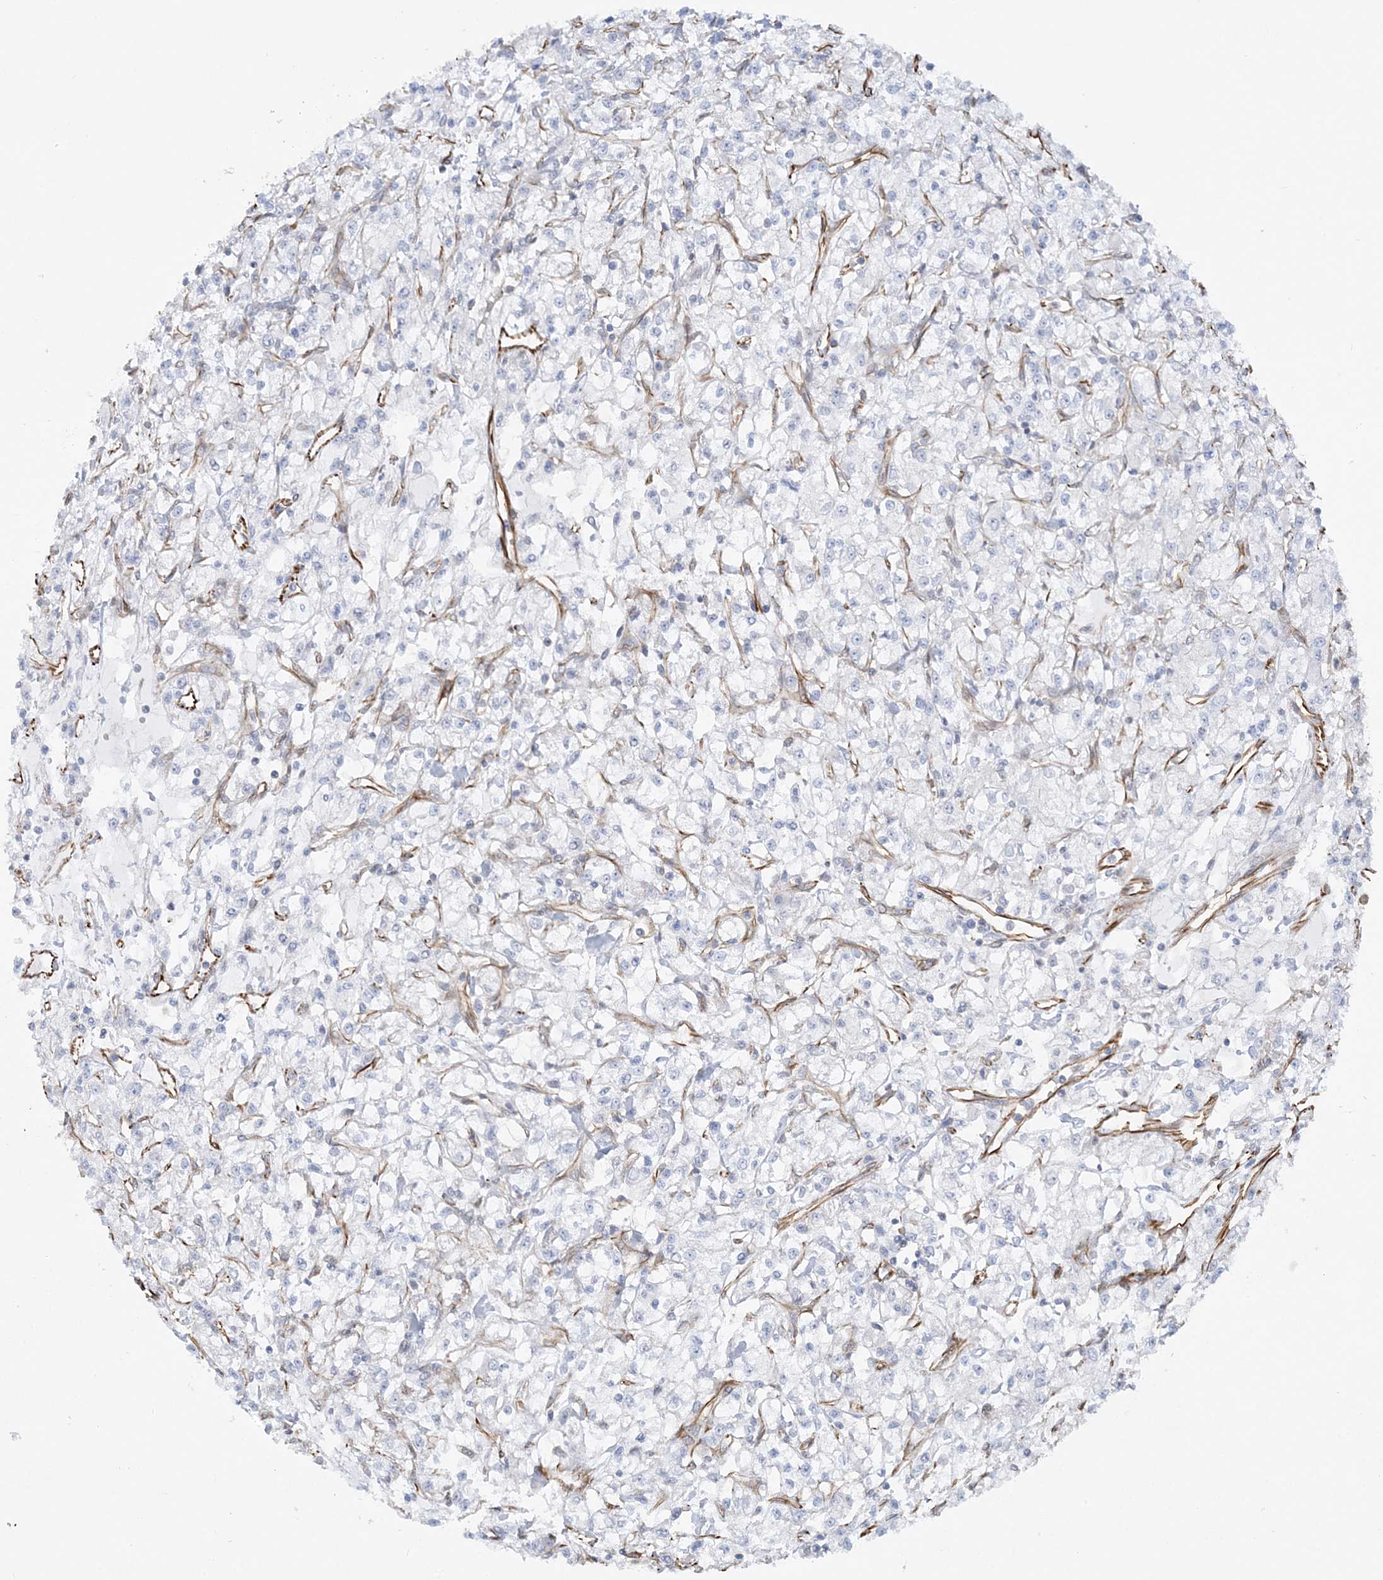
{"staining": {"intensity": "negative", "quantity": "none", "location": "none"}, "tissue": "renal cancer", "cell_type": "Tumor cells", "image_type": "cancer", "snomed": [{"axis": "morphology", "description": "Adenocarcinoma, NOS"}, {"axis": "topography", "description": "Kidney"}], "caption": "Renal cancer (adenocarcinoma) was stained to show a protein in brown. There is no significant expression in tumor cells.", "gene": "SCLT1", "patient": {"sex": "female", "age": 59}}